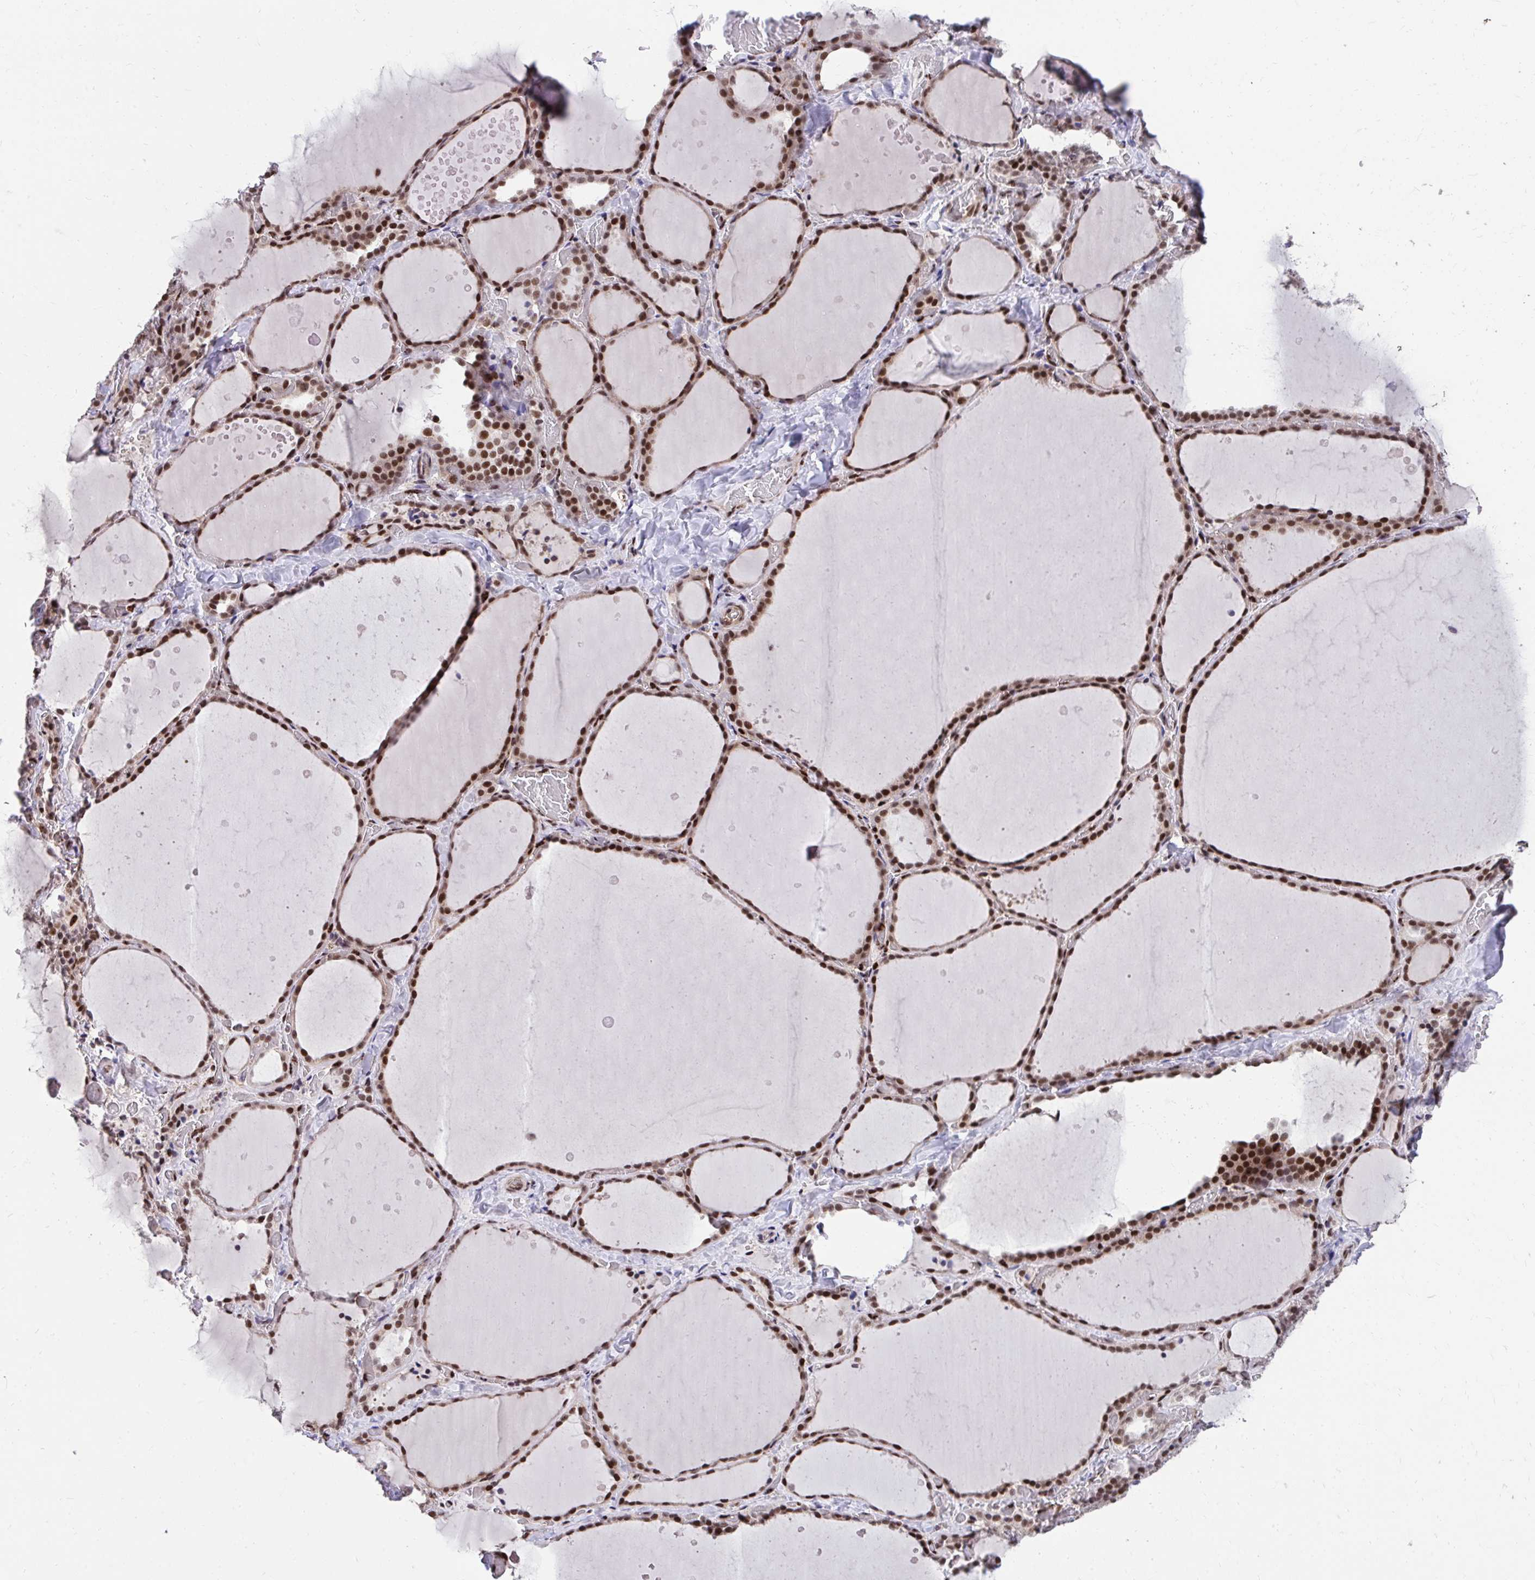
{"staining": {"intensity": "strong", "quantity": ">75%", "location": "nuclear"}, "tissue": "thyroid gland", "cell_type": "Glandular cells", "image_type": "normal", "snomed": [{"axis": "morphology", "description": "Normal tissue, NOS"}, {"axis": "topography", "description": "Thyroid gland"}], "caption": "The histopathology image shows immunohistochemical staining of unremarkable thyroid gland. There is strong nuclear expression is present in approximately >75% of glandular cells. (DAB (3,3'-diaminobenzidine) = brown stain, brightfield microscopy at high magnification).", "gene": "HOXA4", "patient": {"sex": "female", "age": 36}}